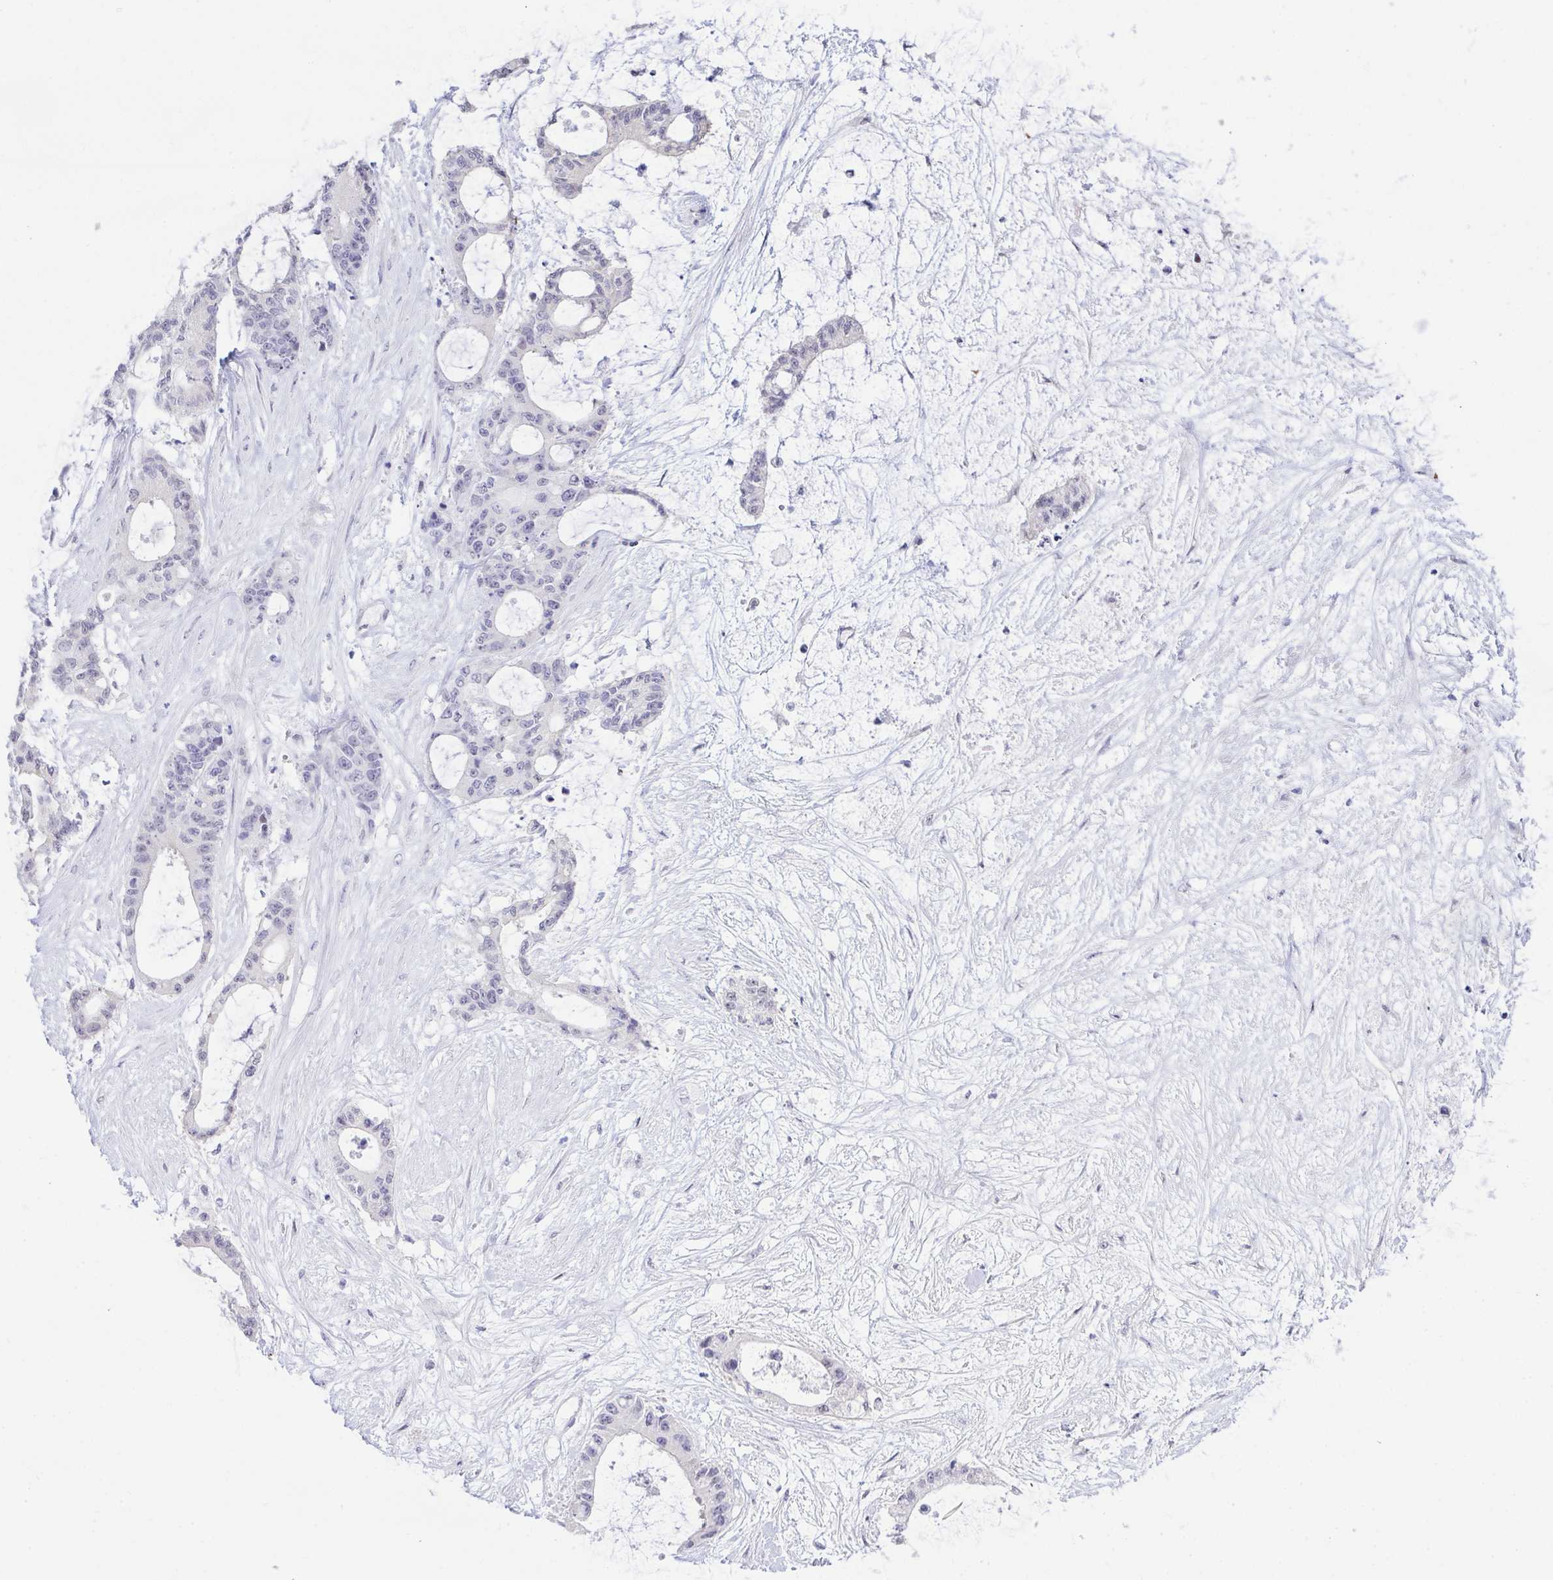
{"staining": {"intensity": "negative", "quantity": "none", "location": "none"}, "tissue": "liver cancer", "cell_type": "Tumor cells", "image_type": "cancer", "snomed": [{"axis": "morphology", "description": "Normal tissue, NOS"}, {"axis": "morphology", "description": "Cholangiocarcinoma"}, {"axis": "topography", "description": "Liver"}, {"axis": "topography", "description": "Peripheral nerve tissue"}], "caption": "Tumor cells show no significant protein staining in cholangiocarcinoma (liver). The staining was performed using DAB (3,3'-diaminobenzidine) to visualize the protein expression in brown, while the nuclei were stained in blue with hematoxylin (Magnification: 20x).", "gene": "EID3", "patient": {"sex": "female", "age": 73}}